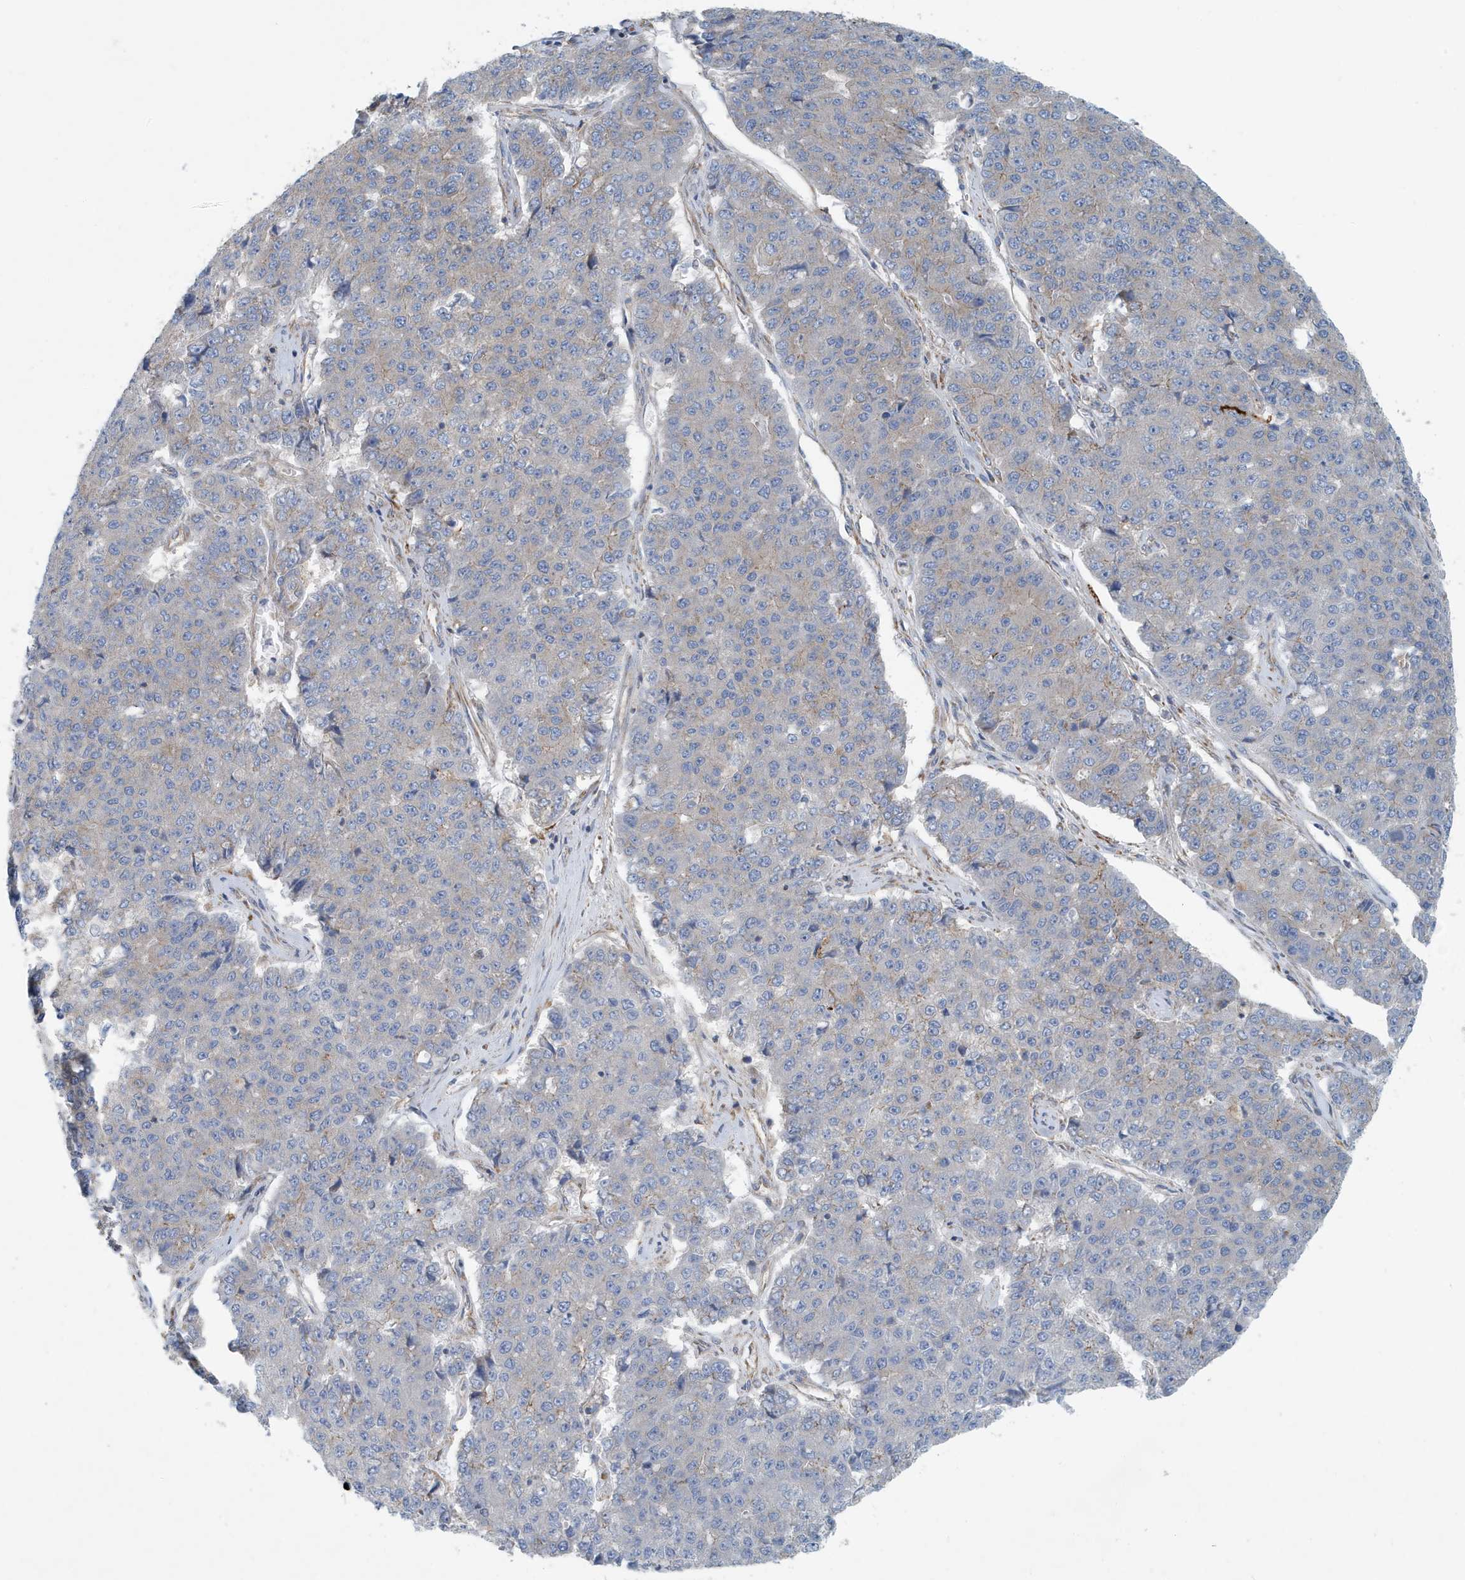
{"staining": {"intensity": "negative", "quantity": "none", "location": "none"}, "tissue": "pancreatic cancer", "cell_type": "Tumor cells", "image_type": "cancer", "snomed": [{"axis": "morphology", "description": "Adenocarcinoma, NOS"}, {"axis": "topography", "description": "Pancreas"}], "caption": "A photomicrograph of human pancreatic cancer is negative for staining in tumor cells.", "gene": "PPM1M", "patient": {"sex": "male", "age": 50}}